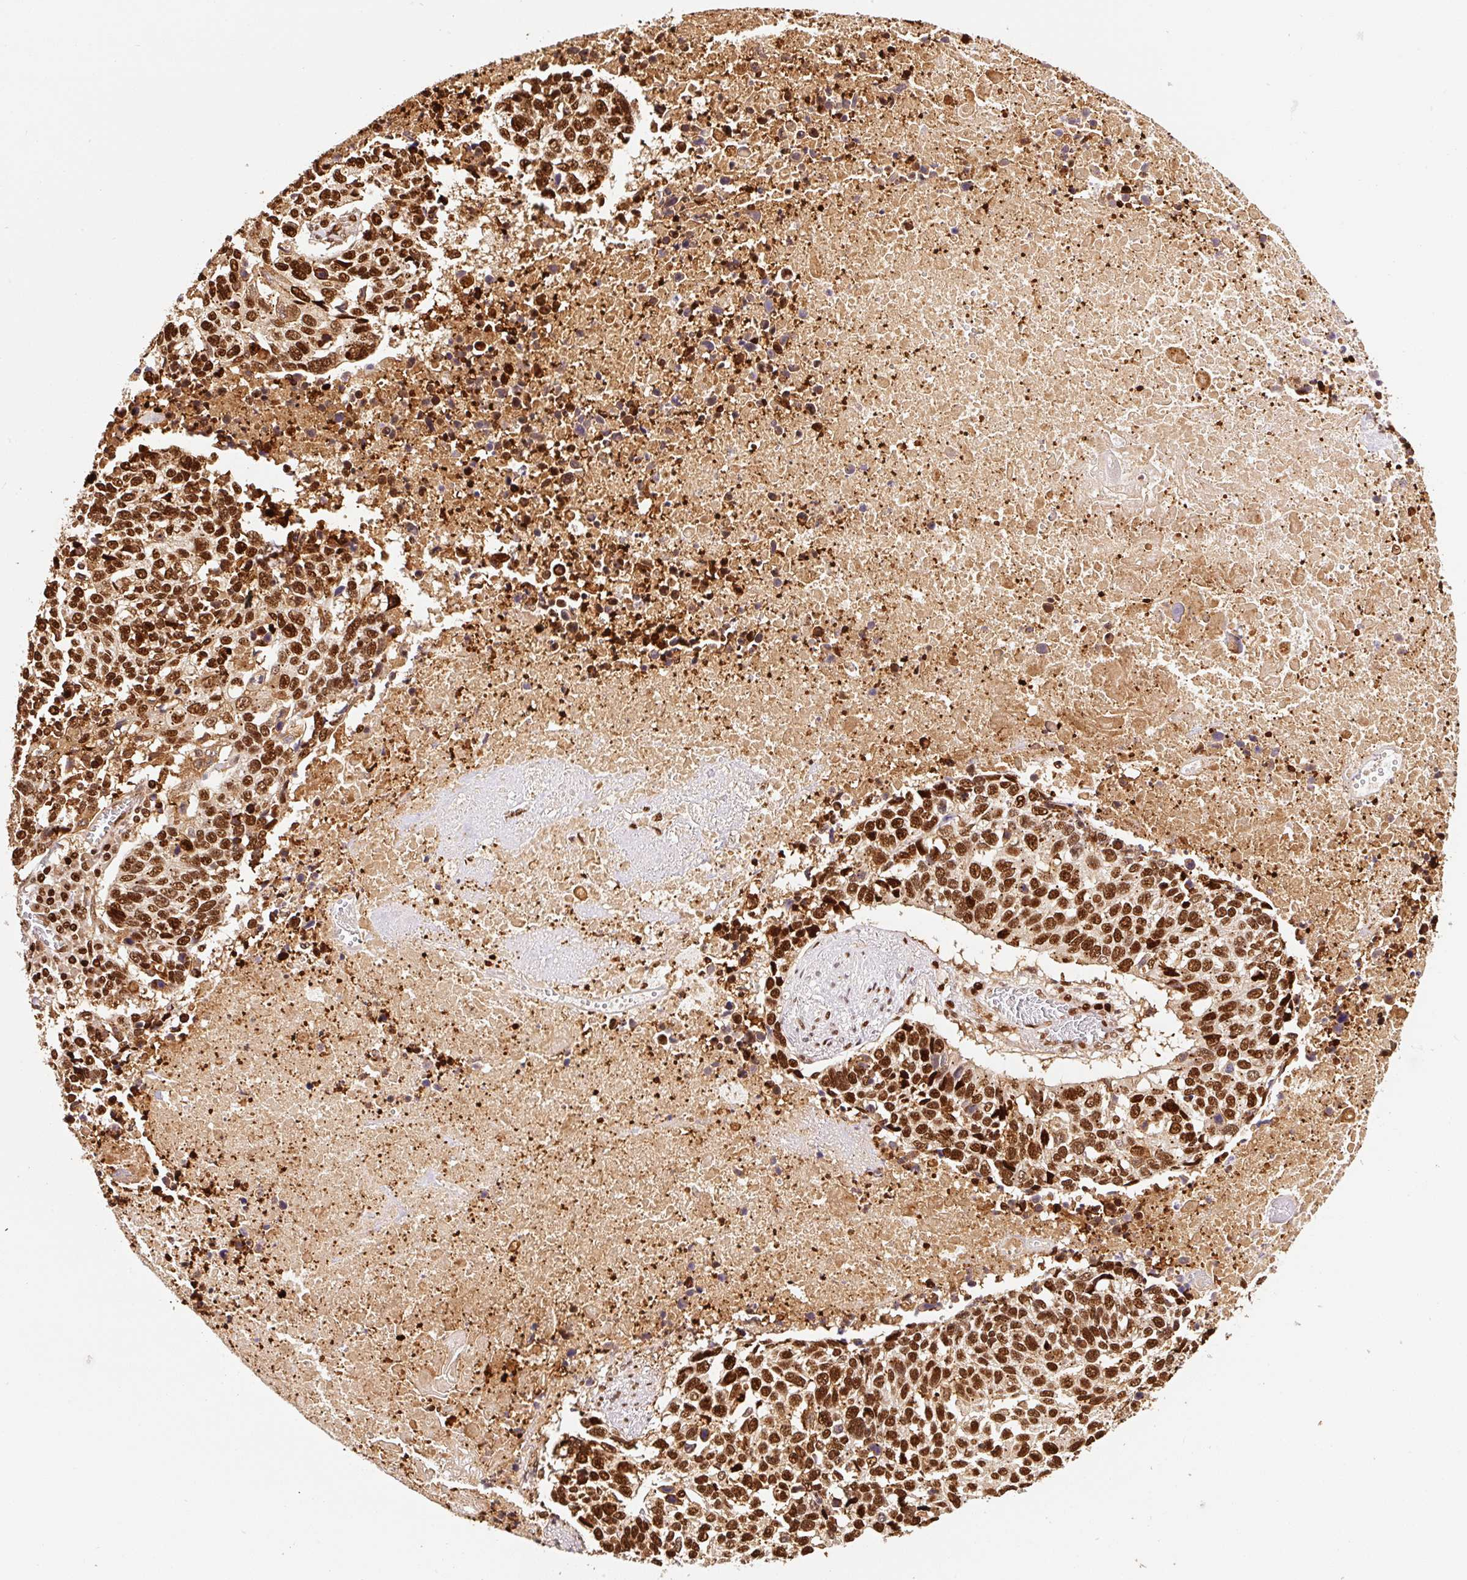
{"staining": {"intensity": "strong", "quantity": ">75%", "location": "nuclear"}, "tissue": "lung cancer", "cell_type": "Tumor cells", "image_type": "cancer", "snomed": [{"axis": "morphology", "description": "Squamous cell carcinoma, NOS"}, {"axis": "topography", "description": "Lung"}], "caption": "Human squamous cell carcinoma (lung) stained with a protein marker reveals strong staining in tumor cells.", "gene": "GPR139", "patient": {"sex": "male", "age": 62}}